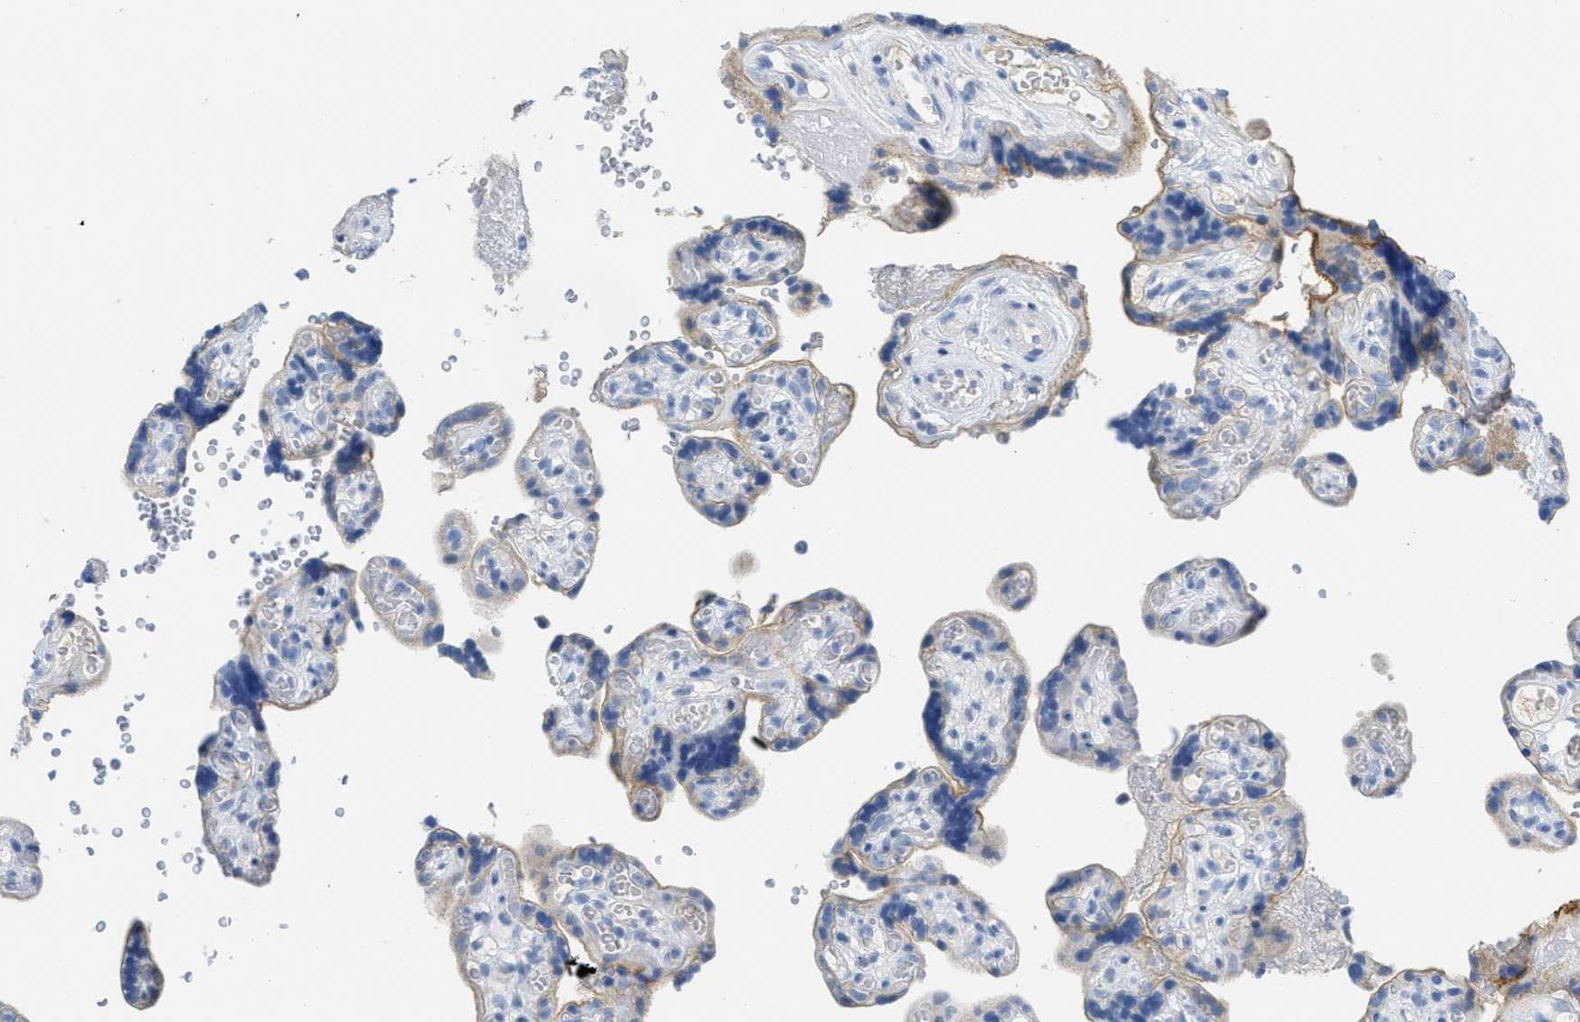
{"staining": {"intensity": "moderate", "quantity": "<25%", "location": "cytoplasmic/membranous"}, "tissue": "placenta", "cell_type": "Decidual cells", "image_type": "normal", "snomed": [{"axis": "morphology", "description": "Normal tissue, NOS"}, {"axis": "topography", "description": "Placenta"}], "caption": "Immunohistochemical staining of normal human placenta shows moderate cytoplasmic/membranous protein expression in about <25% of decidual cells.", "gene": "CNNM4", "patient": {"sex": "female", "age": 30}}